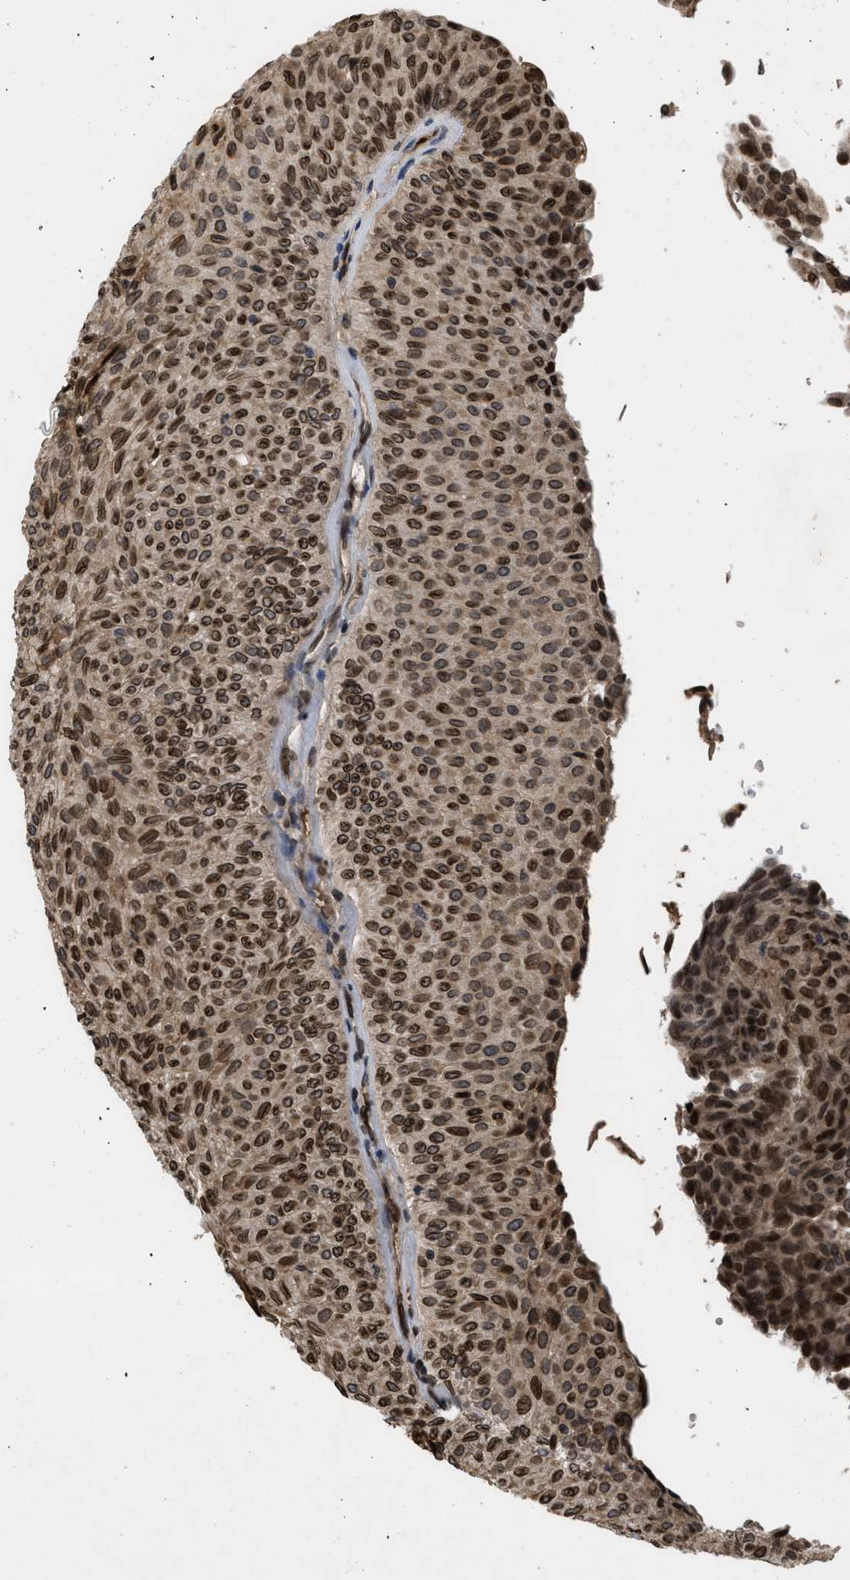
{"staining": {"intensity": "strong", "quantity": ">75%", "location": "cytoplasmic/membranous,nuclear"}, "tissue": "urothelial cancer", "cell_type": "Tumor cells", "image_type": "cancer", "snomed": [{"axis": "morphology", "description": "Urothelial carcinoma, Low grade"}, {"axis": "topography", "description": "Urinary bladder"}], "caption": "The photomicrograph displays staining of urothelial cancer, revealing strong cytoplasmic/membranous and nuclear protein staining (brown color) within tumor cells. The staining was performed using DAB to visualize the protein expression in brown, while the nuclei were stained in blue with hematoxylin (Magnification: 20x).", "gene": "CRY1", "patient": {"sex": "male", "age": 78}}